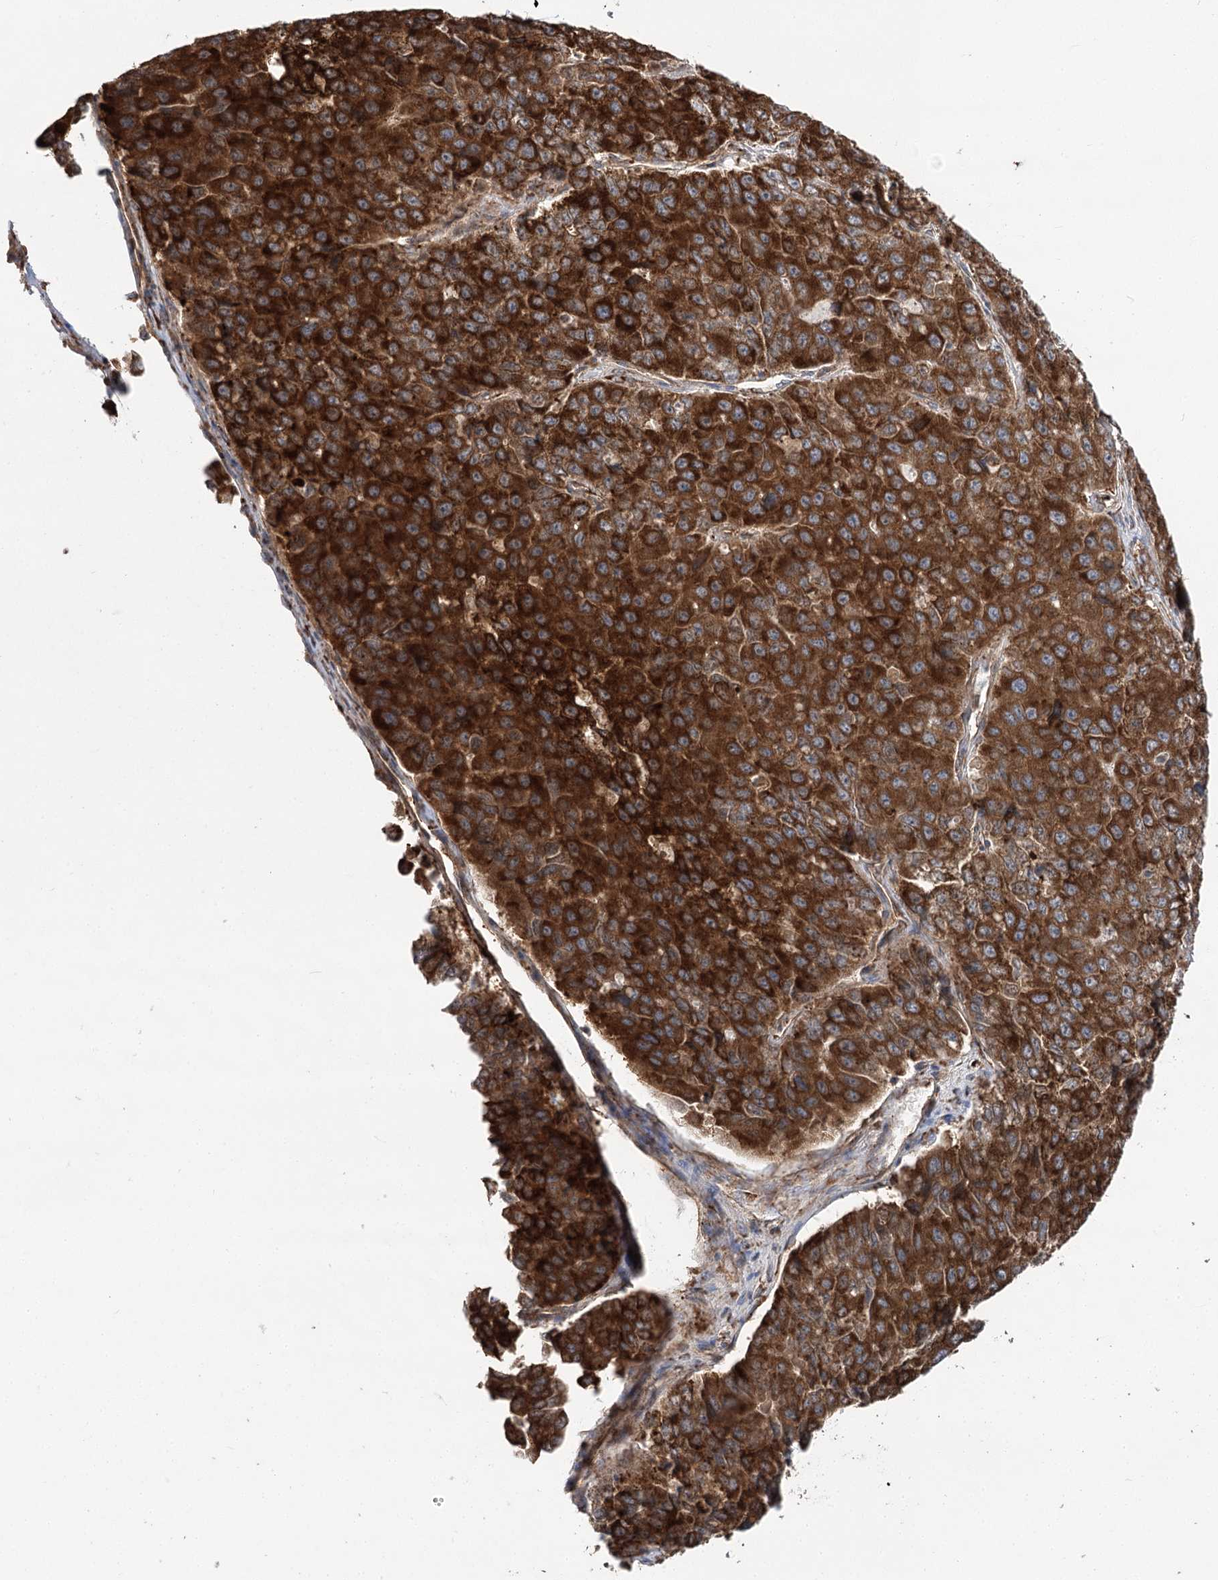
{"staining": {"intensity": "strong", "quantity": ">75%", "location": "cytoplasmic/membranous"}, "tissue": "pancreatic cancer", "cell_type": "Tumor cells", "image_type": "cancer", "snomed": [{"axis": "morphology", "description": "Adenocarcinoma, NOS"}, {"axis": "topography", "description": "Pancreas"}], "caption": "Immunohistochemical staining of adenocarcinoma (pancreatic) reveals strong cytoplasmic/membranous protein positivity in about >75% of tumor cells.", "gene": "DNAJB14", "patient": {"sex": "male", "age": 50}}